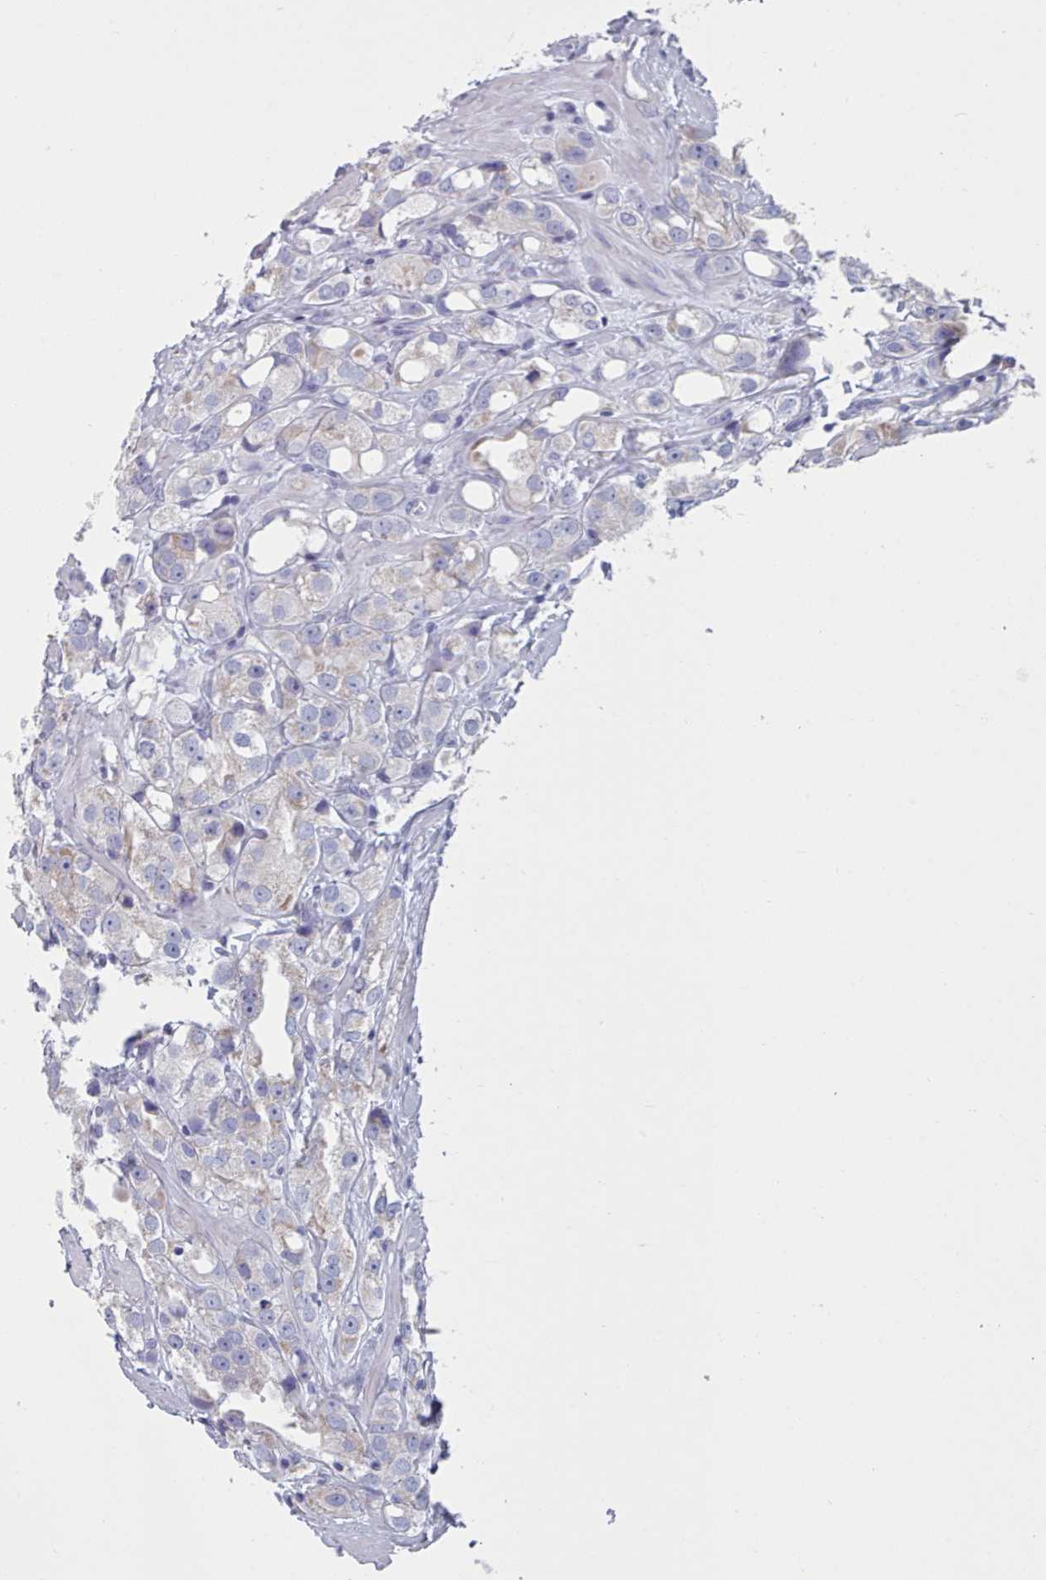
{"staining": {"intensity": "negative", "quantity": "none", "location": "none"}, "tissue": "prostate cancer", "cell_type": "Tumor cells", "image_type": "cancer", "snomed": [{"axis": "morphology", "description": "Adenocarcinoma, NOS"}, {"axis": "topography", "description": "Prostate"}], "caption": "A micrograph of human prostate cancer is negative for staining in tumor cells.", "gene": "HAO1", "patient": {"sex": "male", "age": 79}}